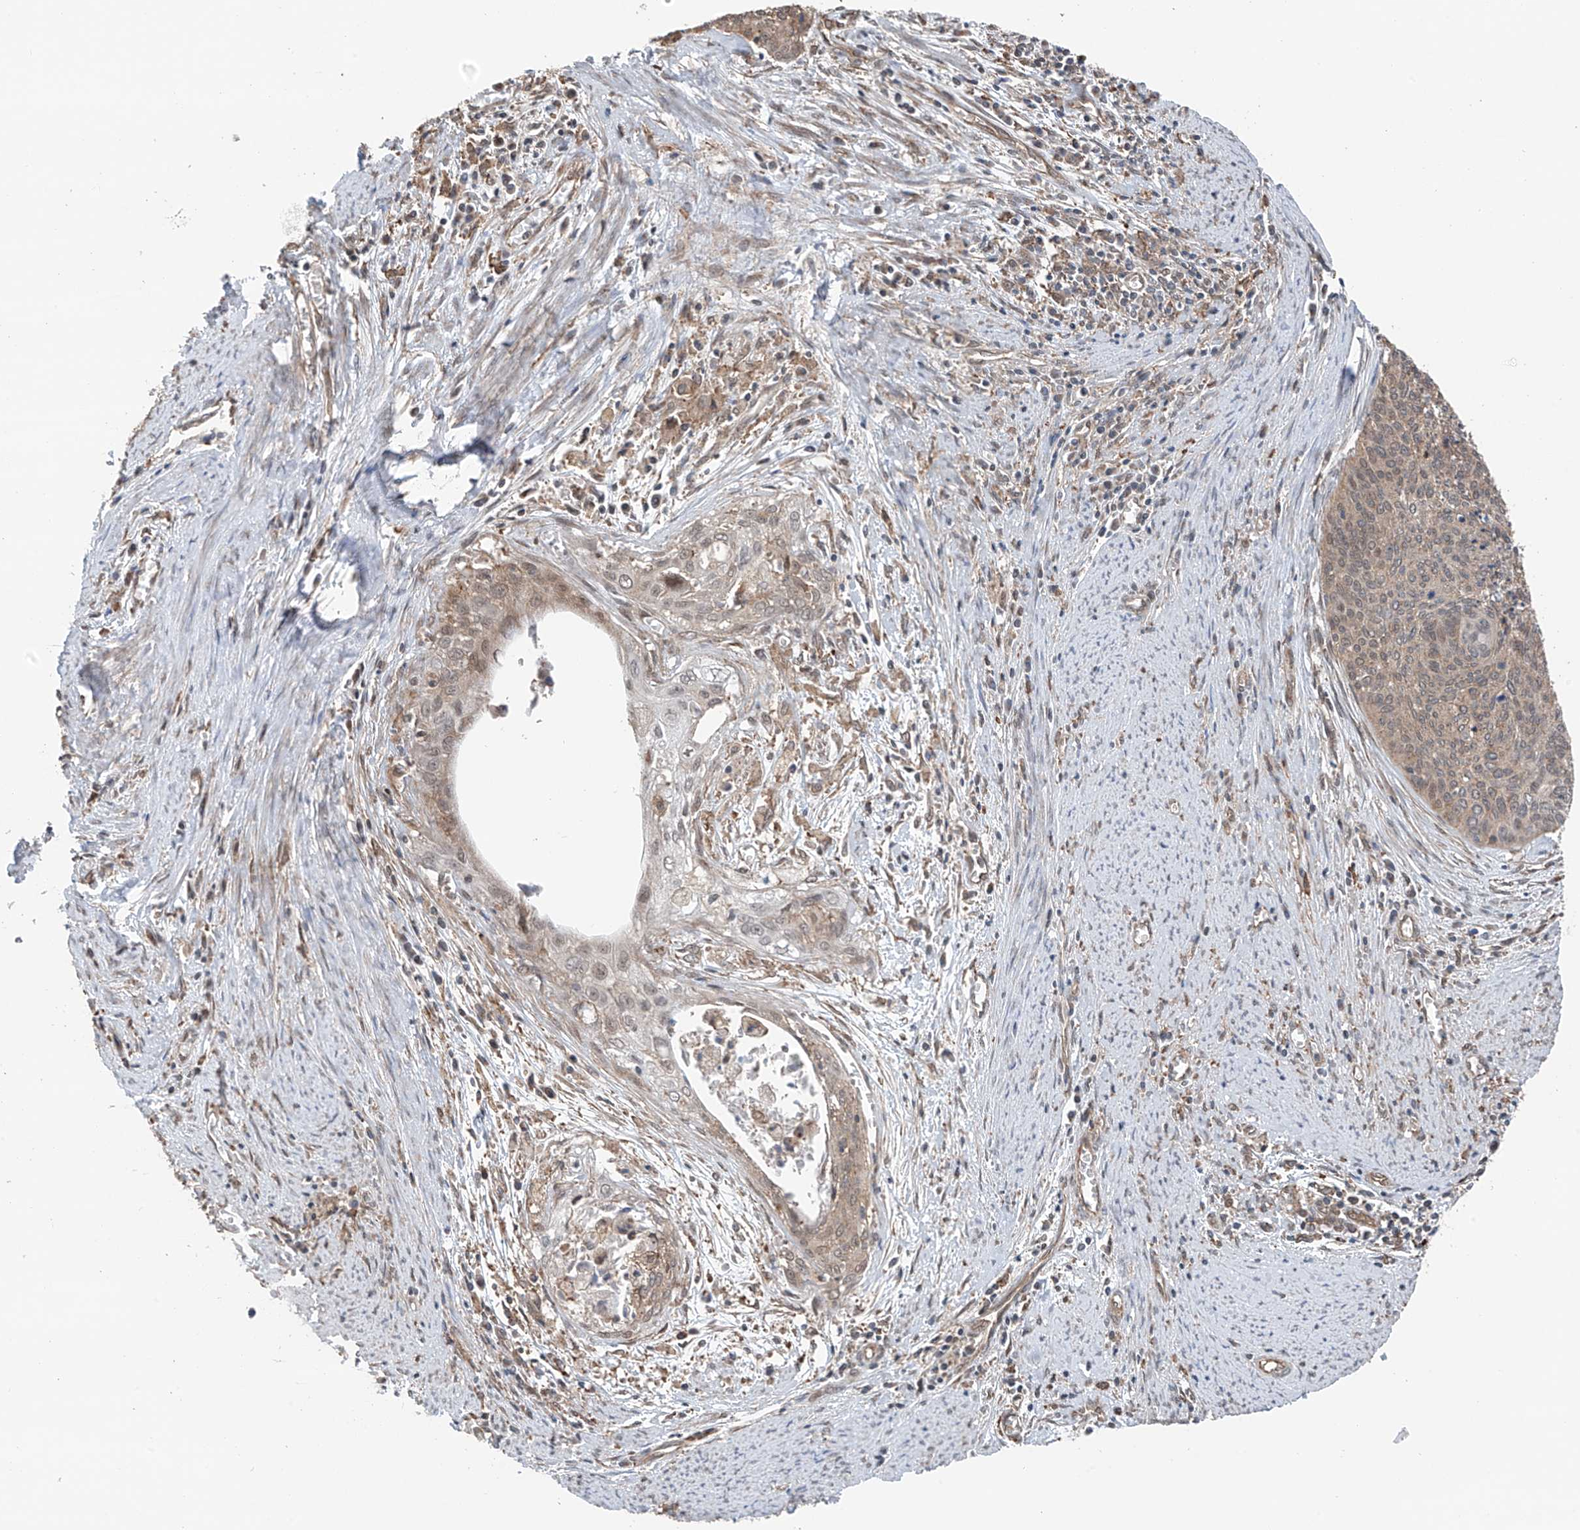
{"staining": {"intensity": "weak", "quantity": "25%-75%", "location": "cytoplasmic/membranous"}, "tissue": "cervical cancer", "cell_type": "Tumor cells", "image_type": "cancer", "snomed": [{"axis": "morphology", "description": "Squamous cell carcinoma, NOS"}, {"axis": "topography", "description": "Cervix"}], "caption": "Protein expression analysis of cervical squamous cell carcinoma displays weak cytoplasmic/membranous expression in about 25%-75% of tumor cells.", "gene": "ZNF189", "patient": {"sex": "female", "age": 55}}